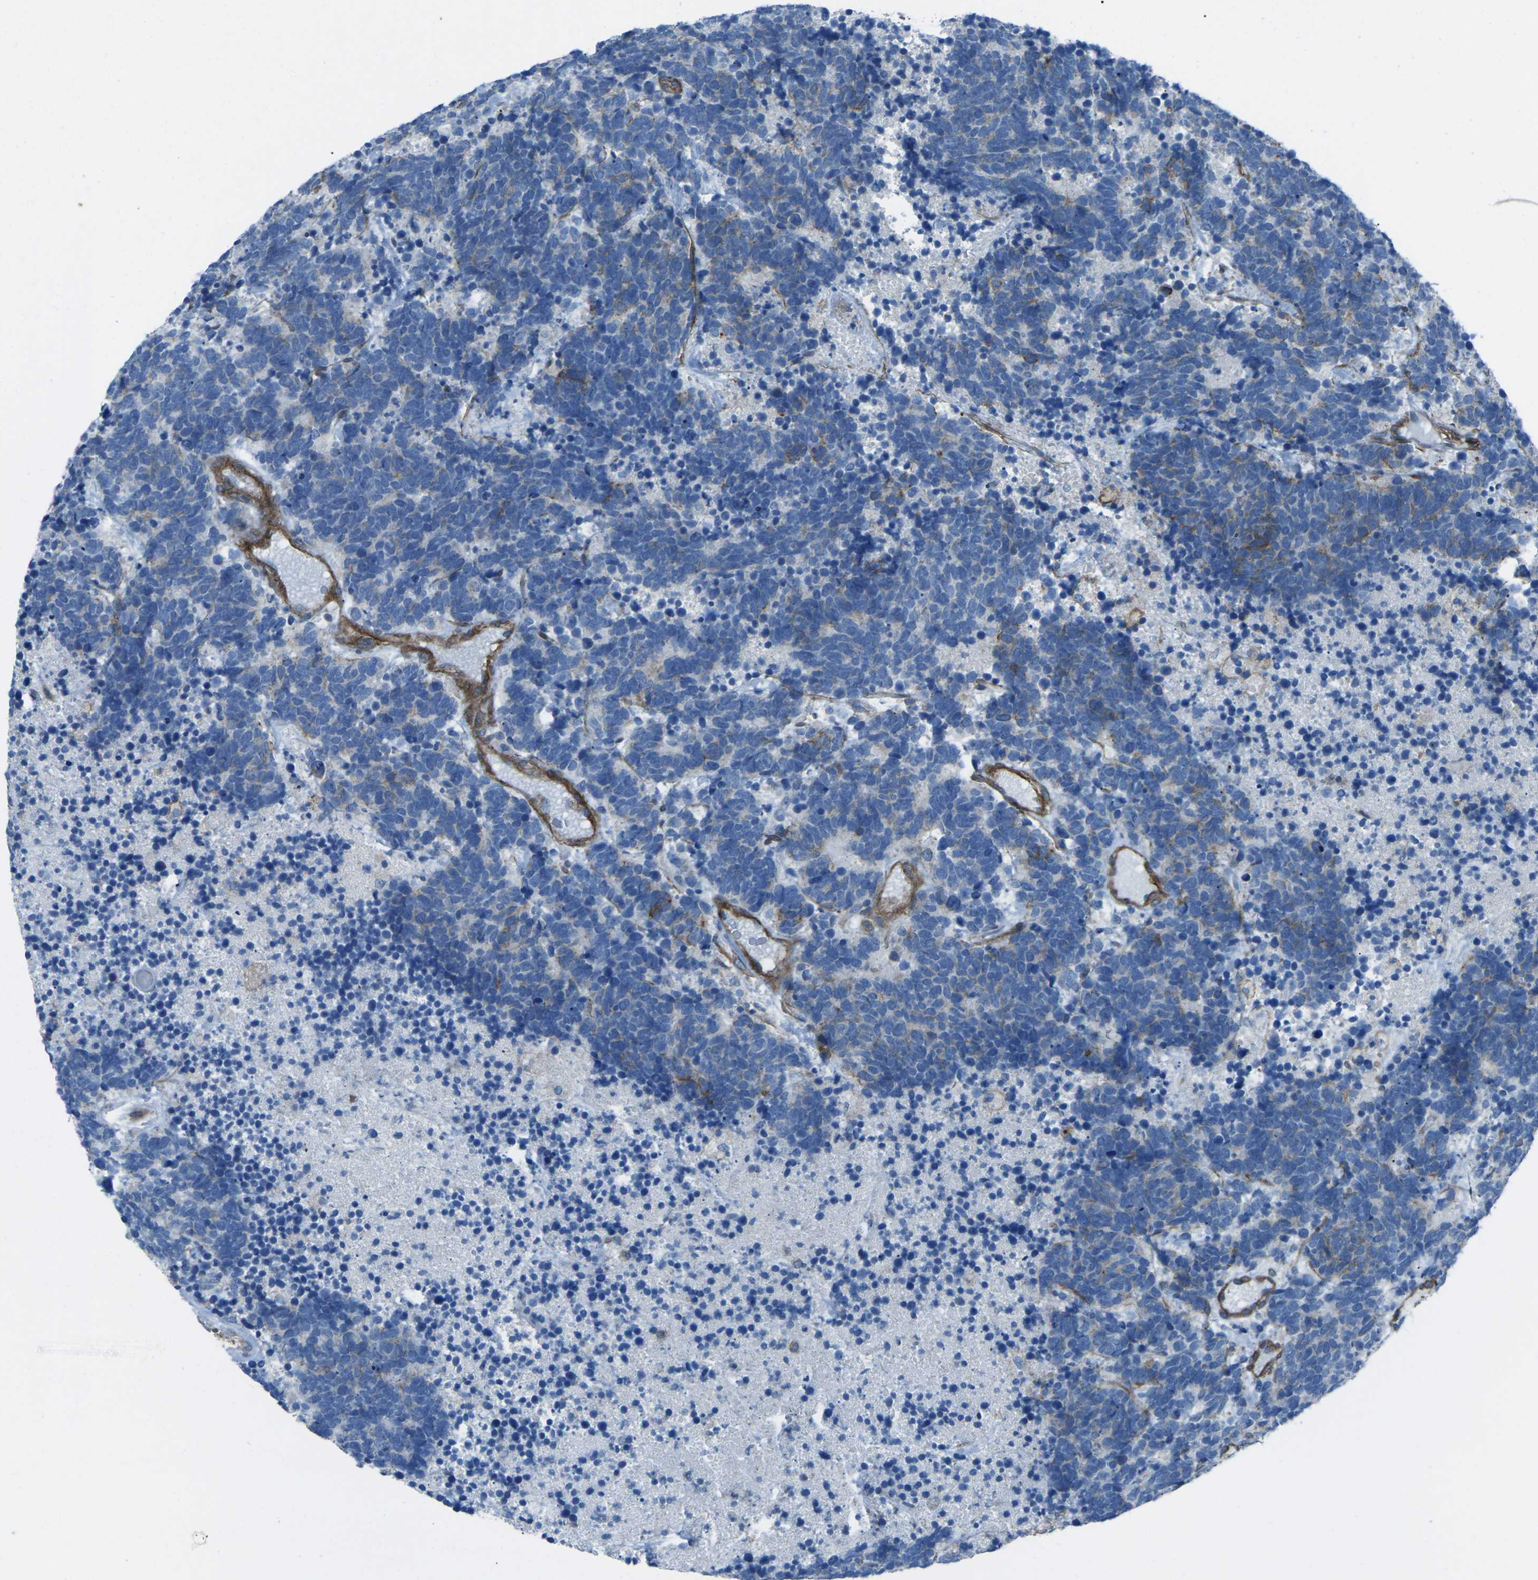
{"staining": {"intensity": "negative", "quantity": "none", "location": "none"}, "tissue": "carcinoid", "cell_type": "Tumor cells", "image_type": "cancer", "snomed": [{"axis": "morphology", "description": "Carcinoma, NOS"}, {"axis": "morphology", "description": "Carcinoid, malignant, NOS"}, {"axis": "topography", "description": "Urinary bladder"}], "caption": "The IHC image has no significant expression in tumor cells of carcinoid tissue.", "gene": "UTRN", "patient": {"sex": "male", "age": 57}}